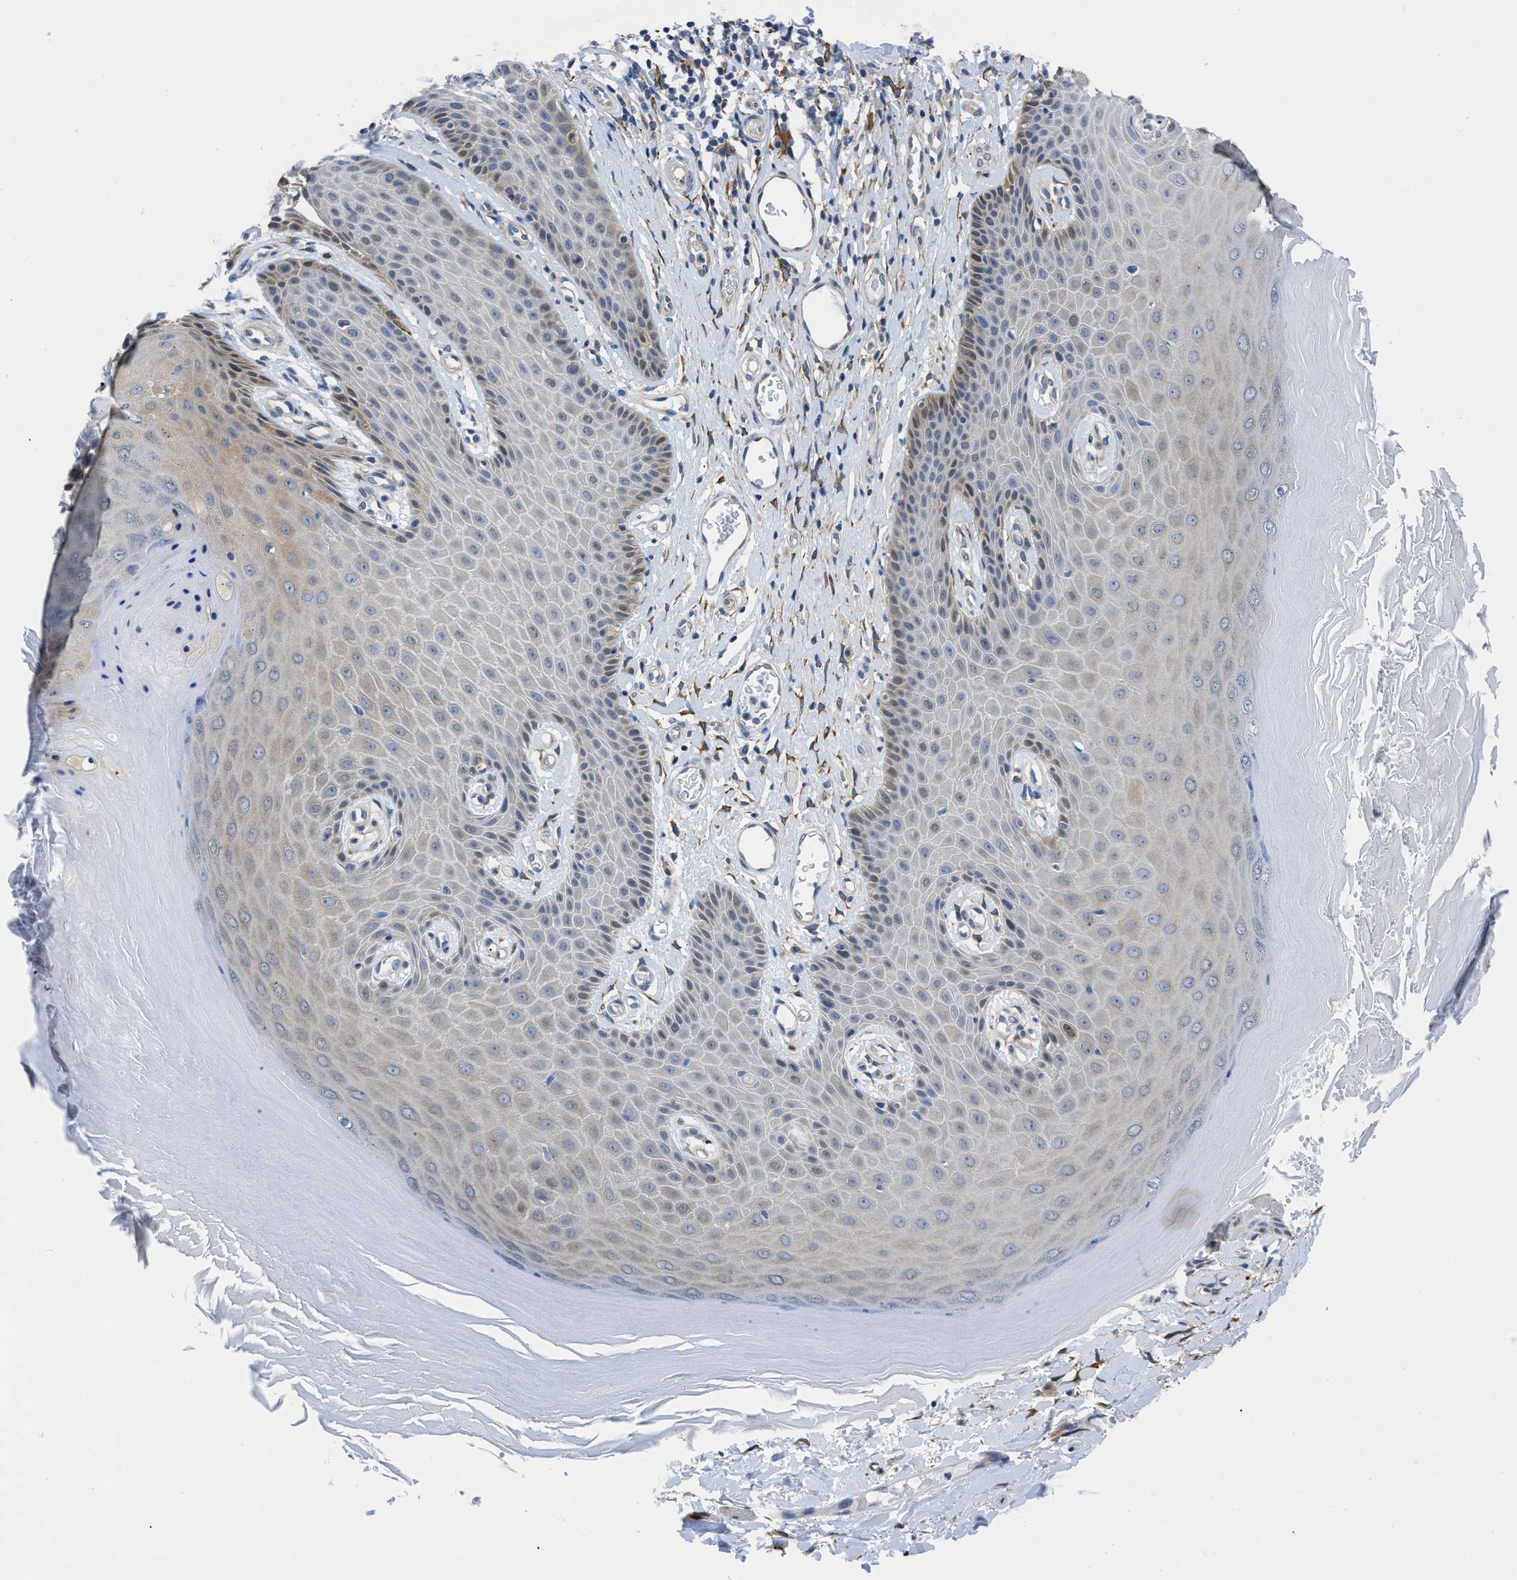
{"staining": {"intensity": "weak", "quantity": "<25%", "location": "cytoplasmic/membranous"}, "tissue": "skin", "cell_type": "Epidermal cells", "image_type": "normal", "snomed": [{"axis": "morphology", "description": "Normal tissue, NOS"}, {"axis": "topography", "description": "Vulva"}], "caption": "High power microscopy photomicrograph of an immunohistochemistry histopathology image of unremarkable skin, revealing no significant positivity in epidermal cells.", "gene": "TMEM45B", "patient": {"sex": "female", "age": 73}}